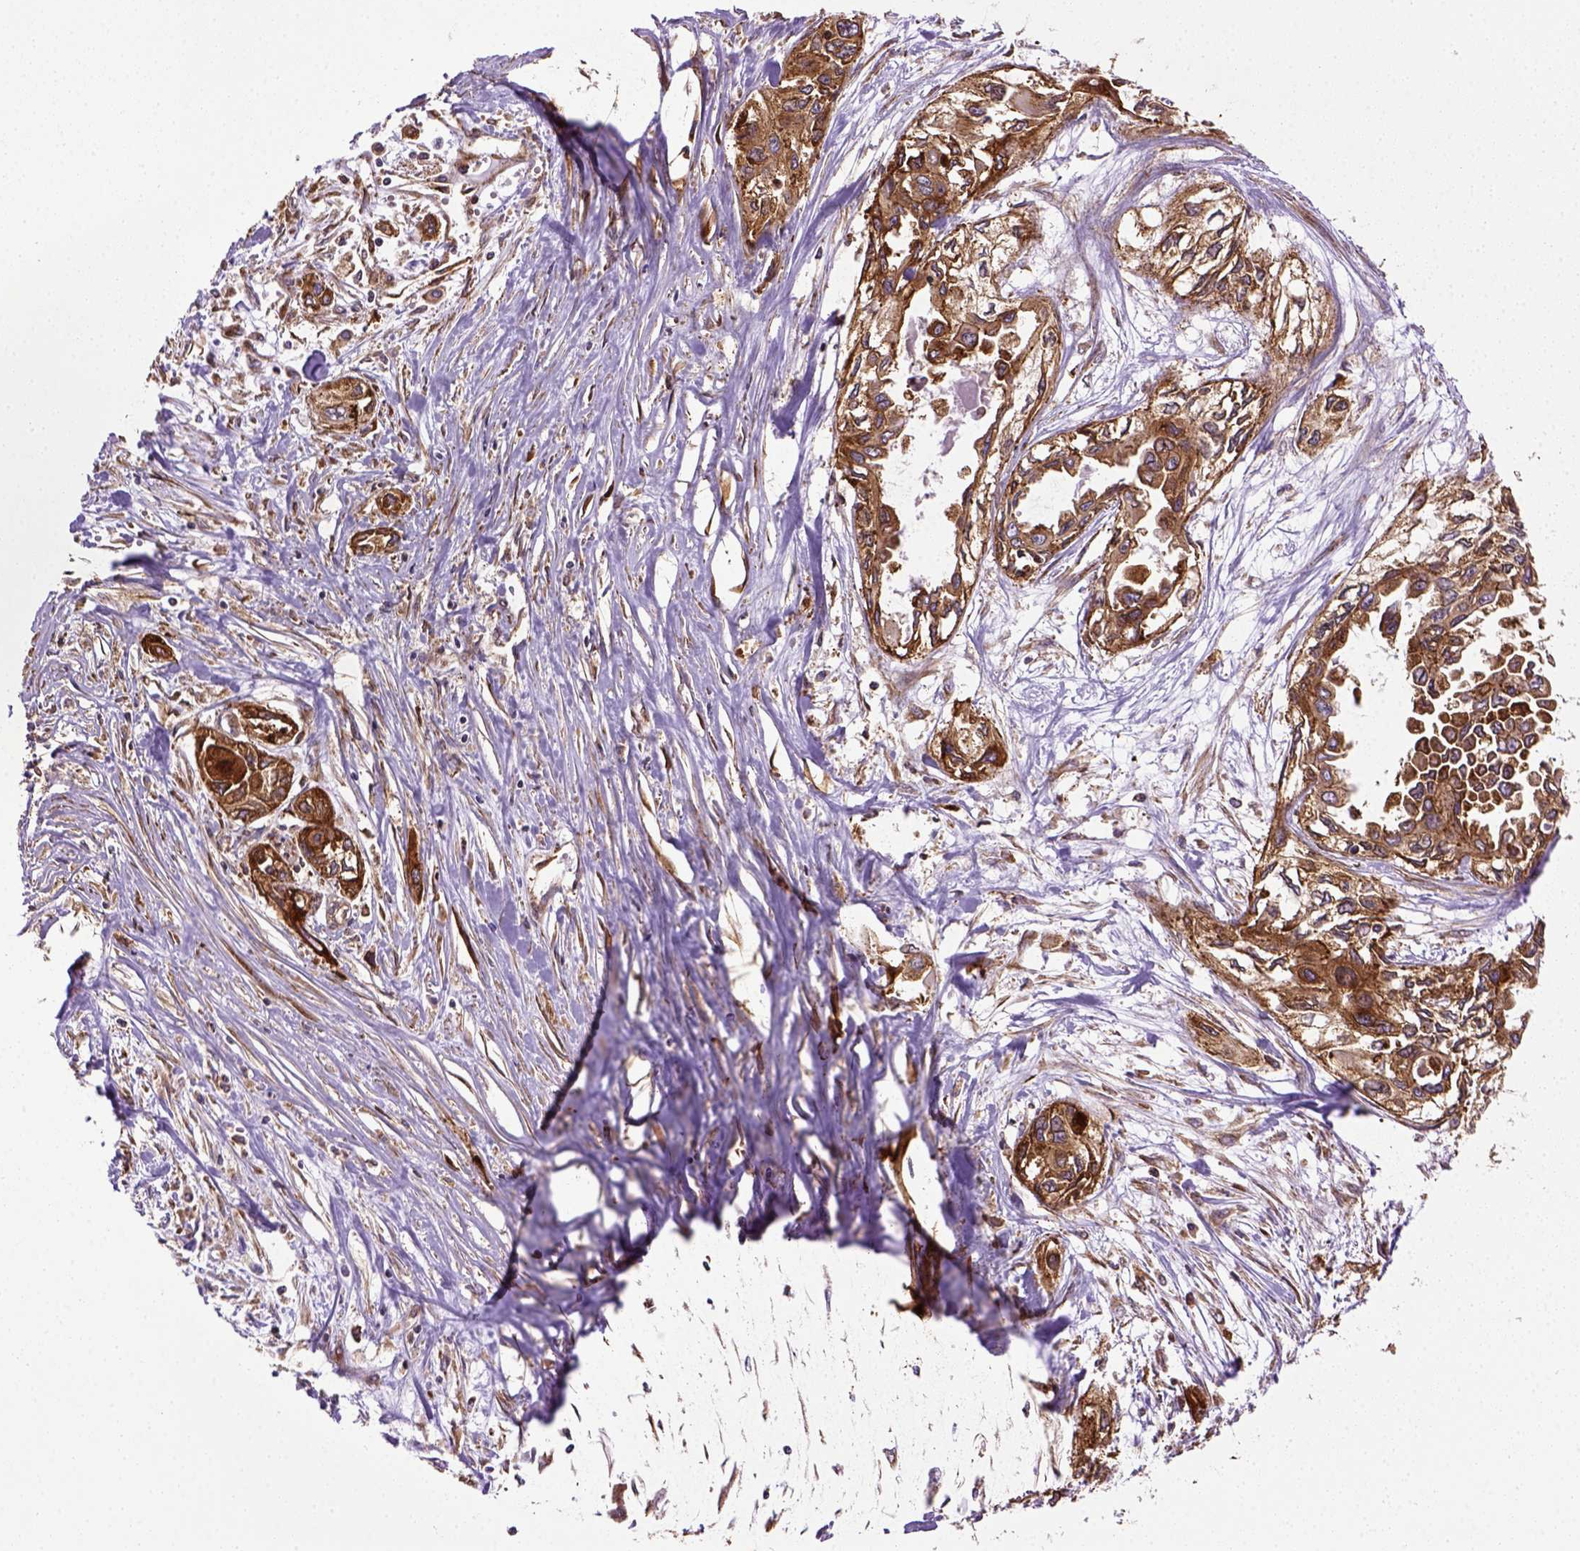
{"staining": {"intensity": "strong", "quantity": ">75%", "location": "cytoplasmic/membranous"}, "tissue": "pancreatic cancer", "cell_type": "Tumor cells", "image_type": "cancer", "snomed": [{"axis": "morphology", "description": "Adenocarcinoma, NOS"}, {"axis": "topography", "description": "Pancreas"}], "caption": "The photomicrograph reveals a brown stain indicating the presence of a protein in the cytoplasmic/membranous of tumor cells in pancreatic cancer (adenocarcinoma).", "gene": "CAPRIN1", "patient": {"sex": "female", "age": 55}}